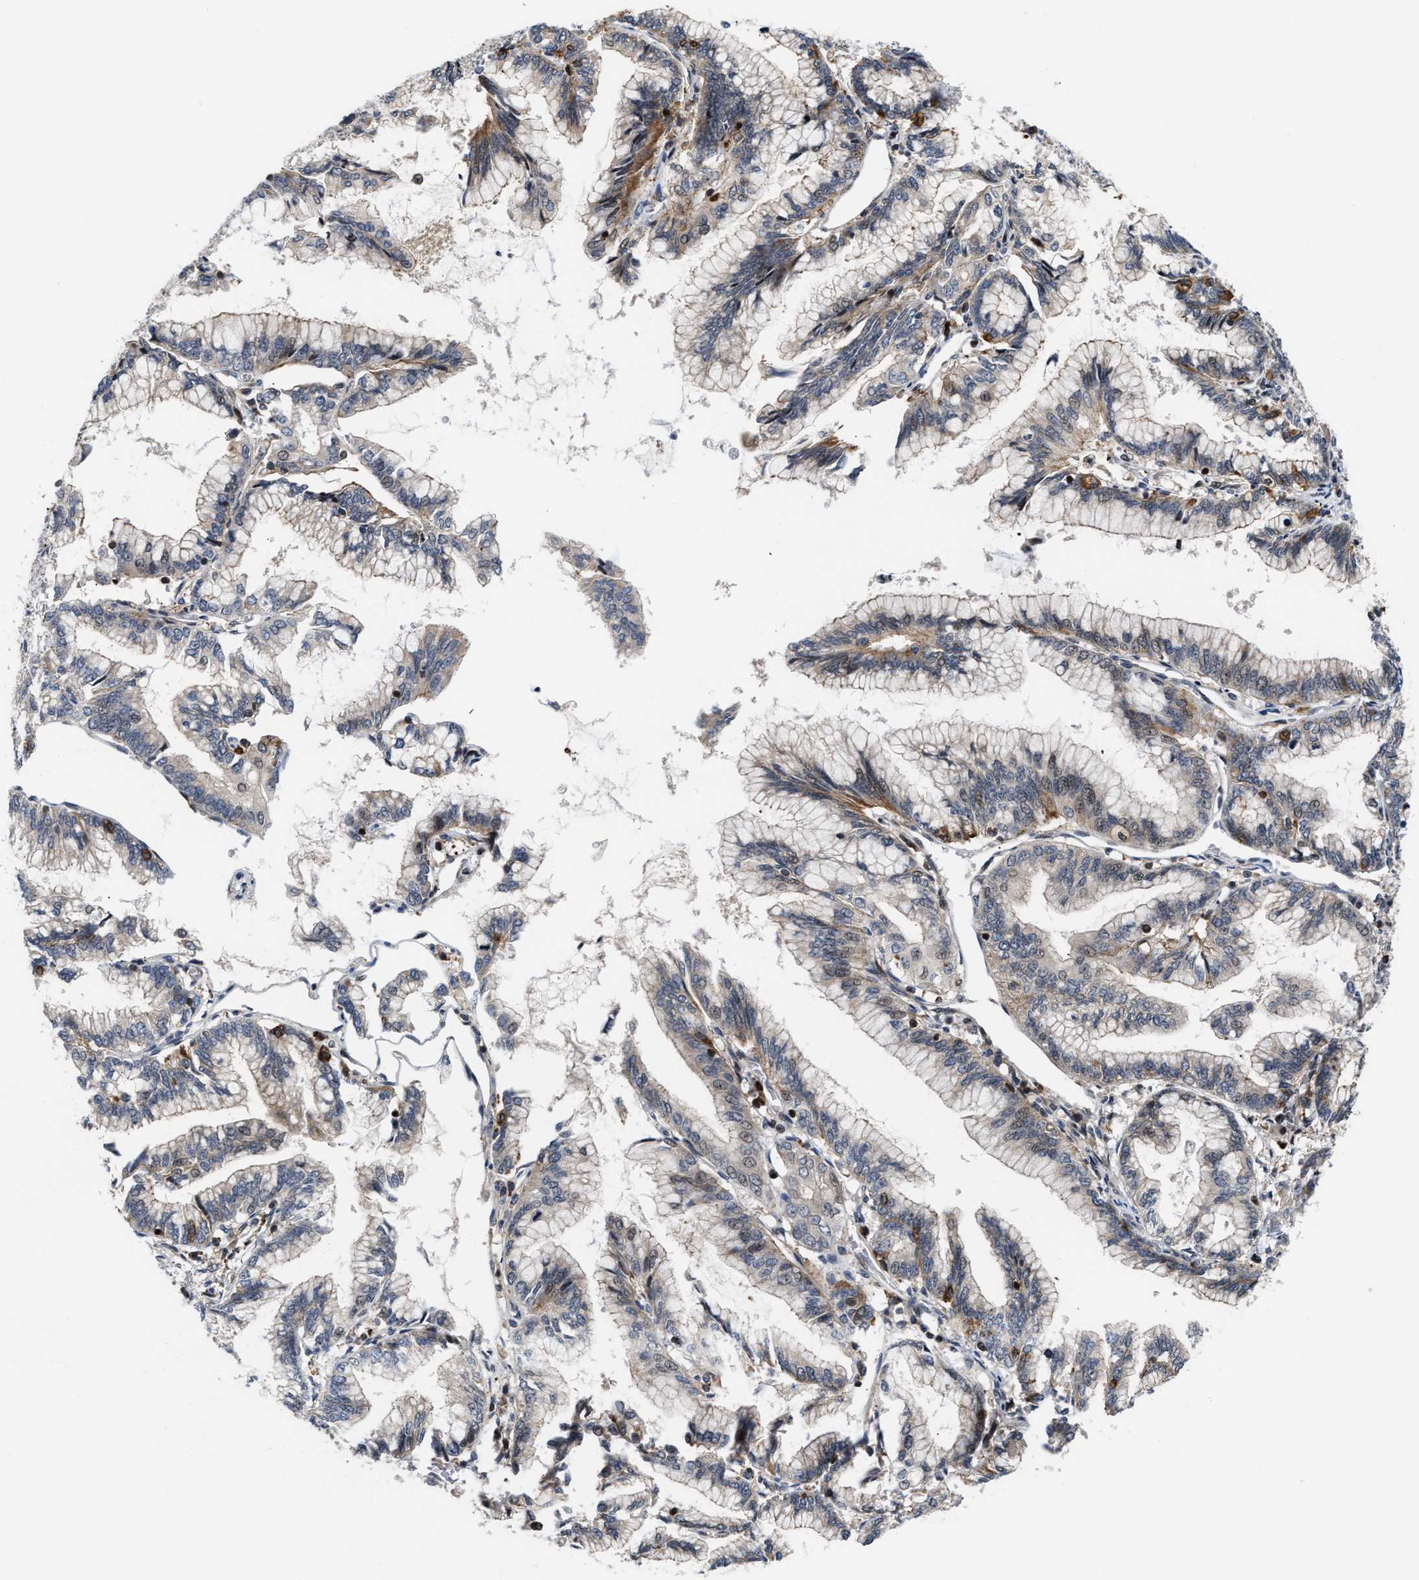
{"staining": {"intensity": "weak", "quantity": "<25%", "location": "cytoplasmic/membranous,nuclear"}, "tissue": "pancreatic cancer", "cell_type": "Tumor cells", "image_type": "cancer", "snomed": [{"axis": "morphology", "description": "Adenocarcinoma, NOS"}, {"axis": "topography", "description": "Pancreas"}], "caption": "Immunohistochemistry (IHC) micrograph of neoplastic tissue: pancreatic adenocarcinoma stained with DAB (3,3'-diaminobenzidine) exhibits no significant protein staining in tumor cells.", "gene": "STAU2", "patient": {"sex": "female", "age": 64}}